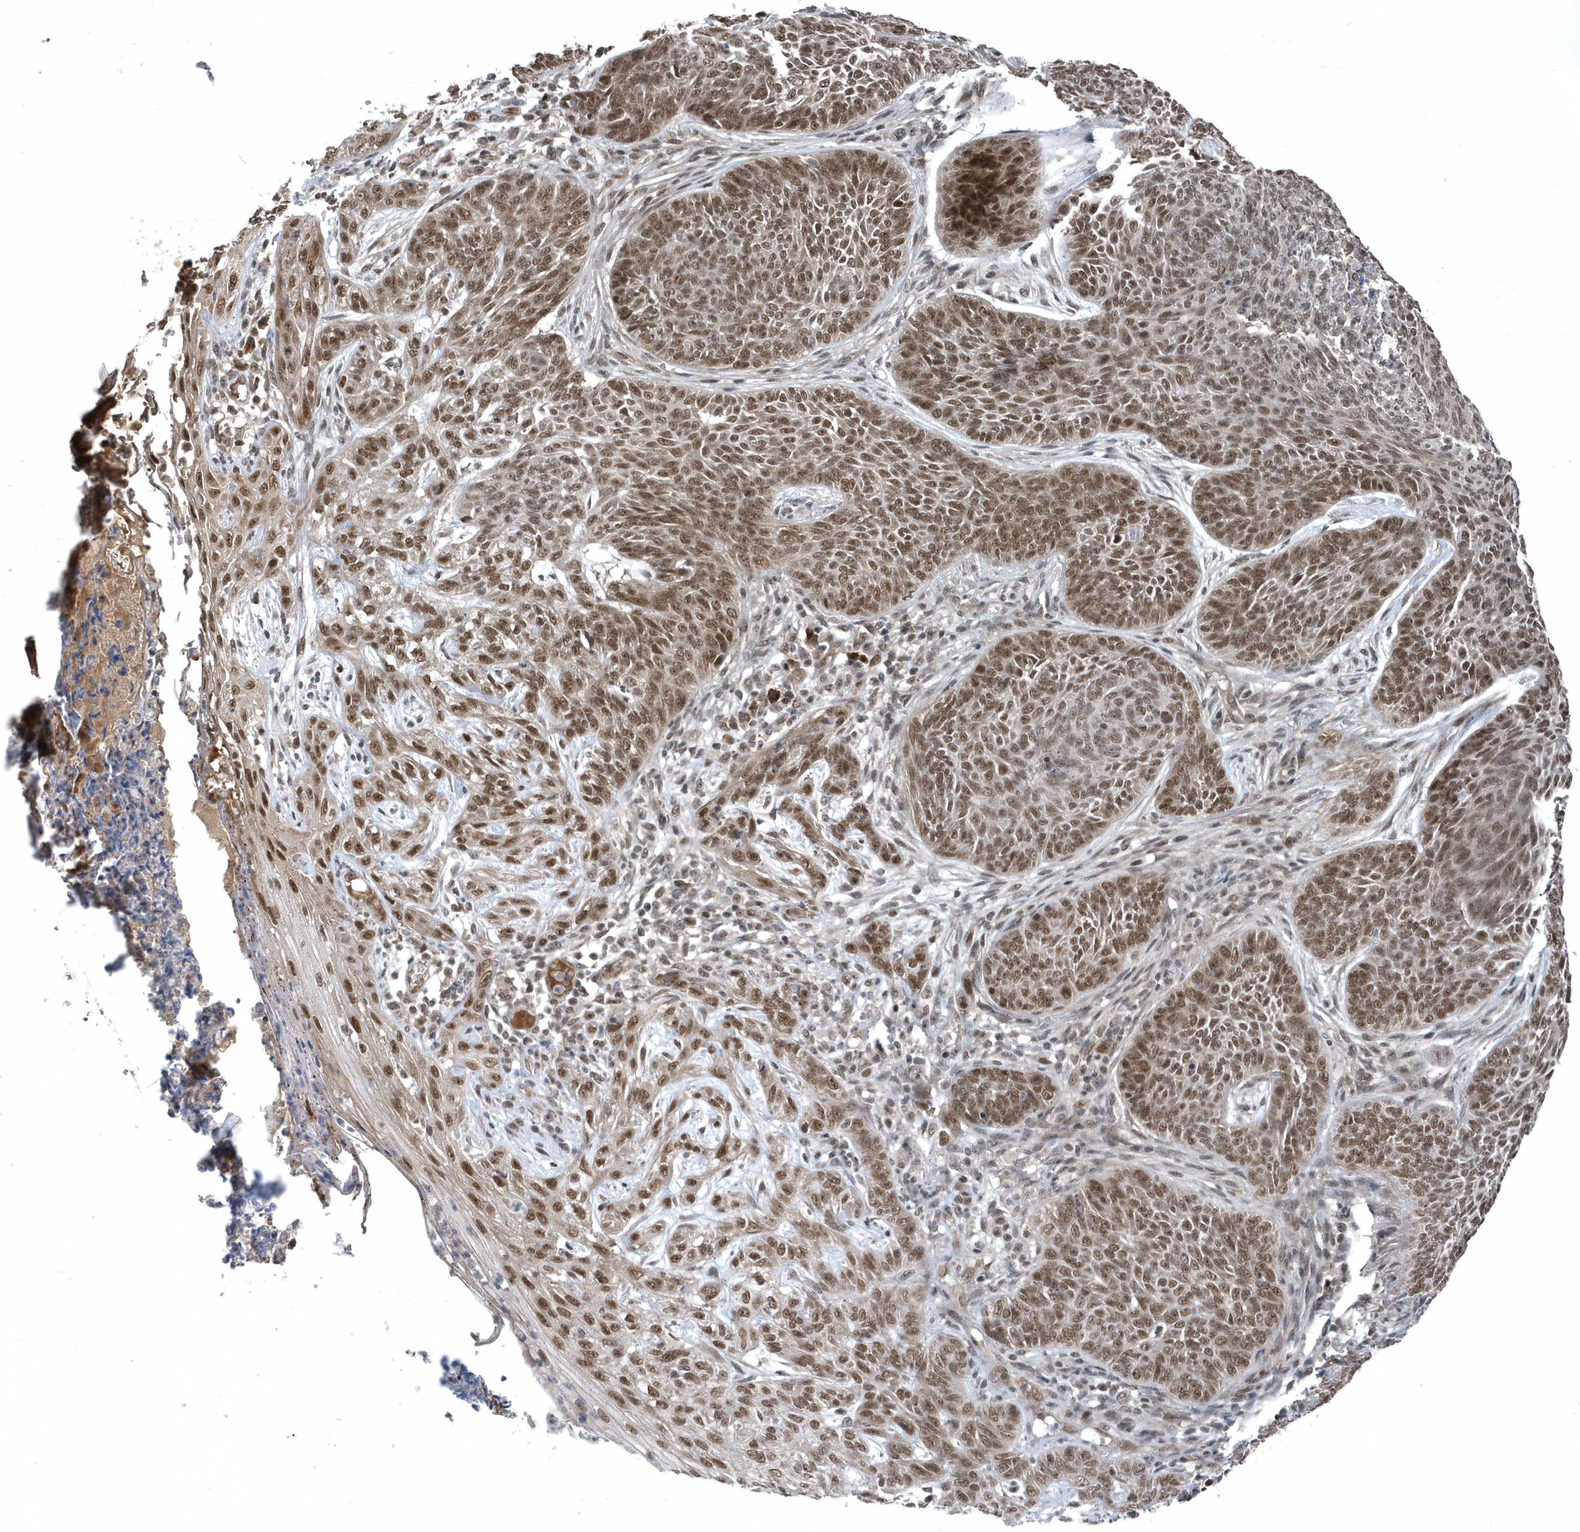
{"staining": {"intensity": "moderate", "quantity": ">75%", "location": "nuclear"}, "tissue": "skin cancer", "cell_type": "Tumor cells", "image_type": "cancer", "snomed": [{"axis": "morphology", "description": "Basal cell carcinoma"}, {"axis": "topography", "description": "Skin"}], "caption": "Immunohistochemical staining of basal cell carcinoma (skin) exhibits moderate nuclear protein expression in about >75% of tumor cells. (brown staining indicates protein expression, while blue staining denotes nuclei).", "gene": "QTRT2", "patient": {"sex": "male", "age": 85}}